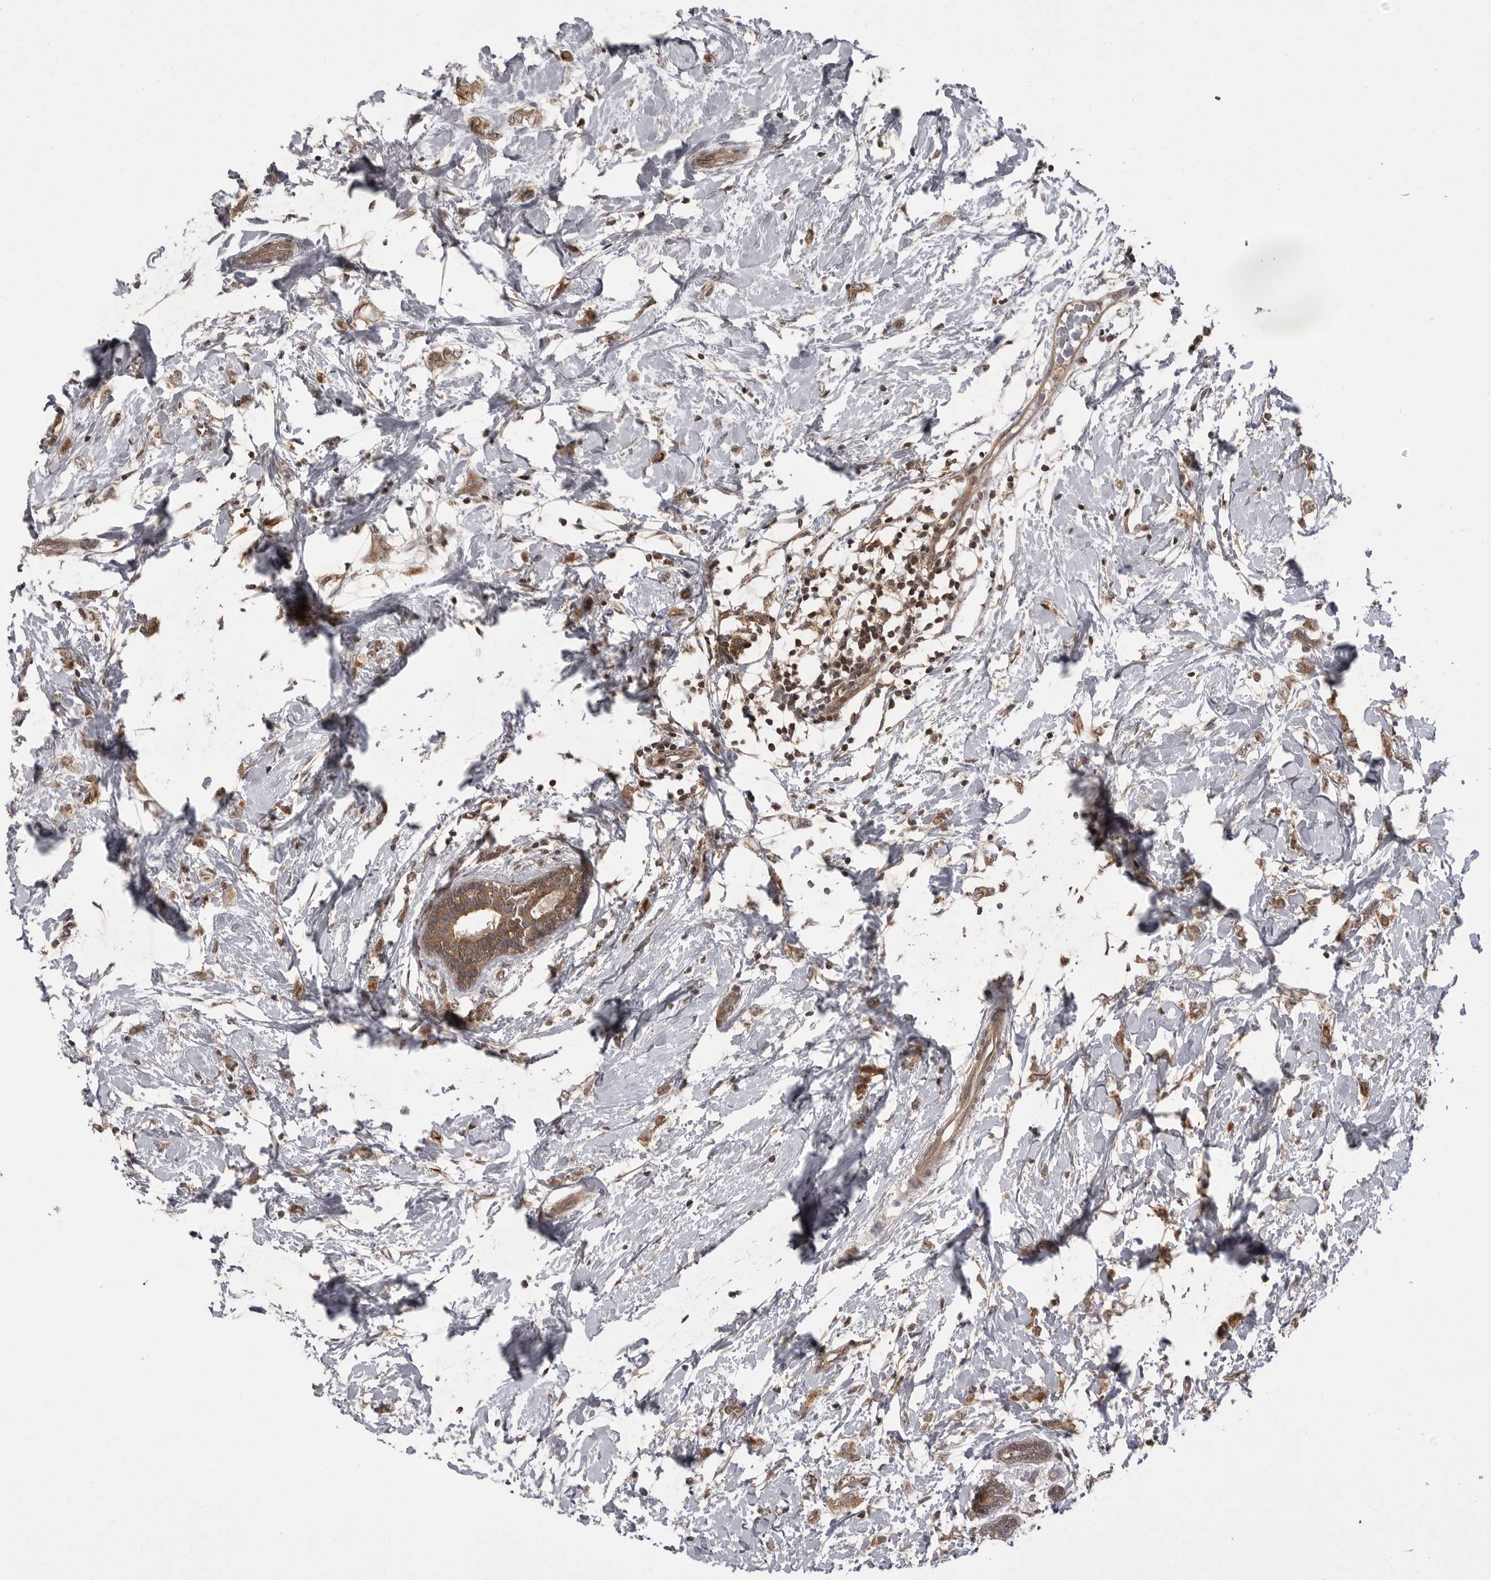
{"staining": {"intensity": "moderate", "quantity": ">75%", "location": "cytoplasmic/membranous"}, "tissue": "breast cancer", "cell_type": "Tumor cells", "image_type": "cancer", "snomed": [{"axis": "morphology", "description": "Normal tissue, NOS"}, {"axis": "morphology", "description": "Lobular carcinoma"}, {"axis": "topography", "description": "Breast"}], "caption": "An IHC micrograph of neoplastic tissue is shown. Protein staining in brown shows moderate cytoplasmic/membranous positivity in breast cancer within tumor cells.", "gene": "STK24", "patient": {"sex": "female", "age": 47}}